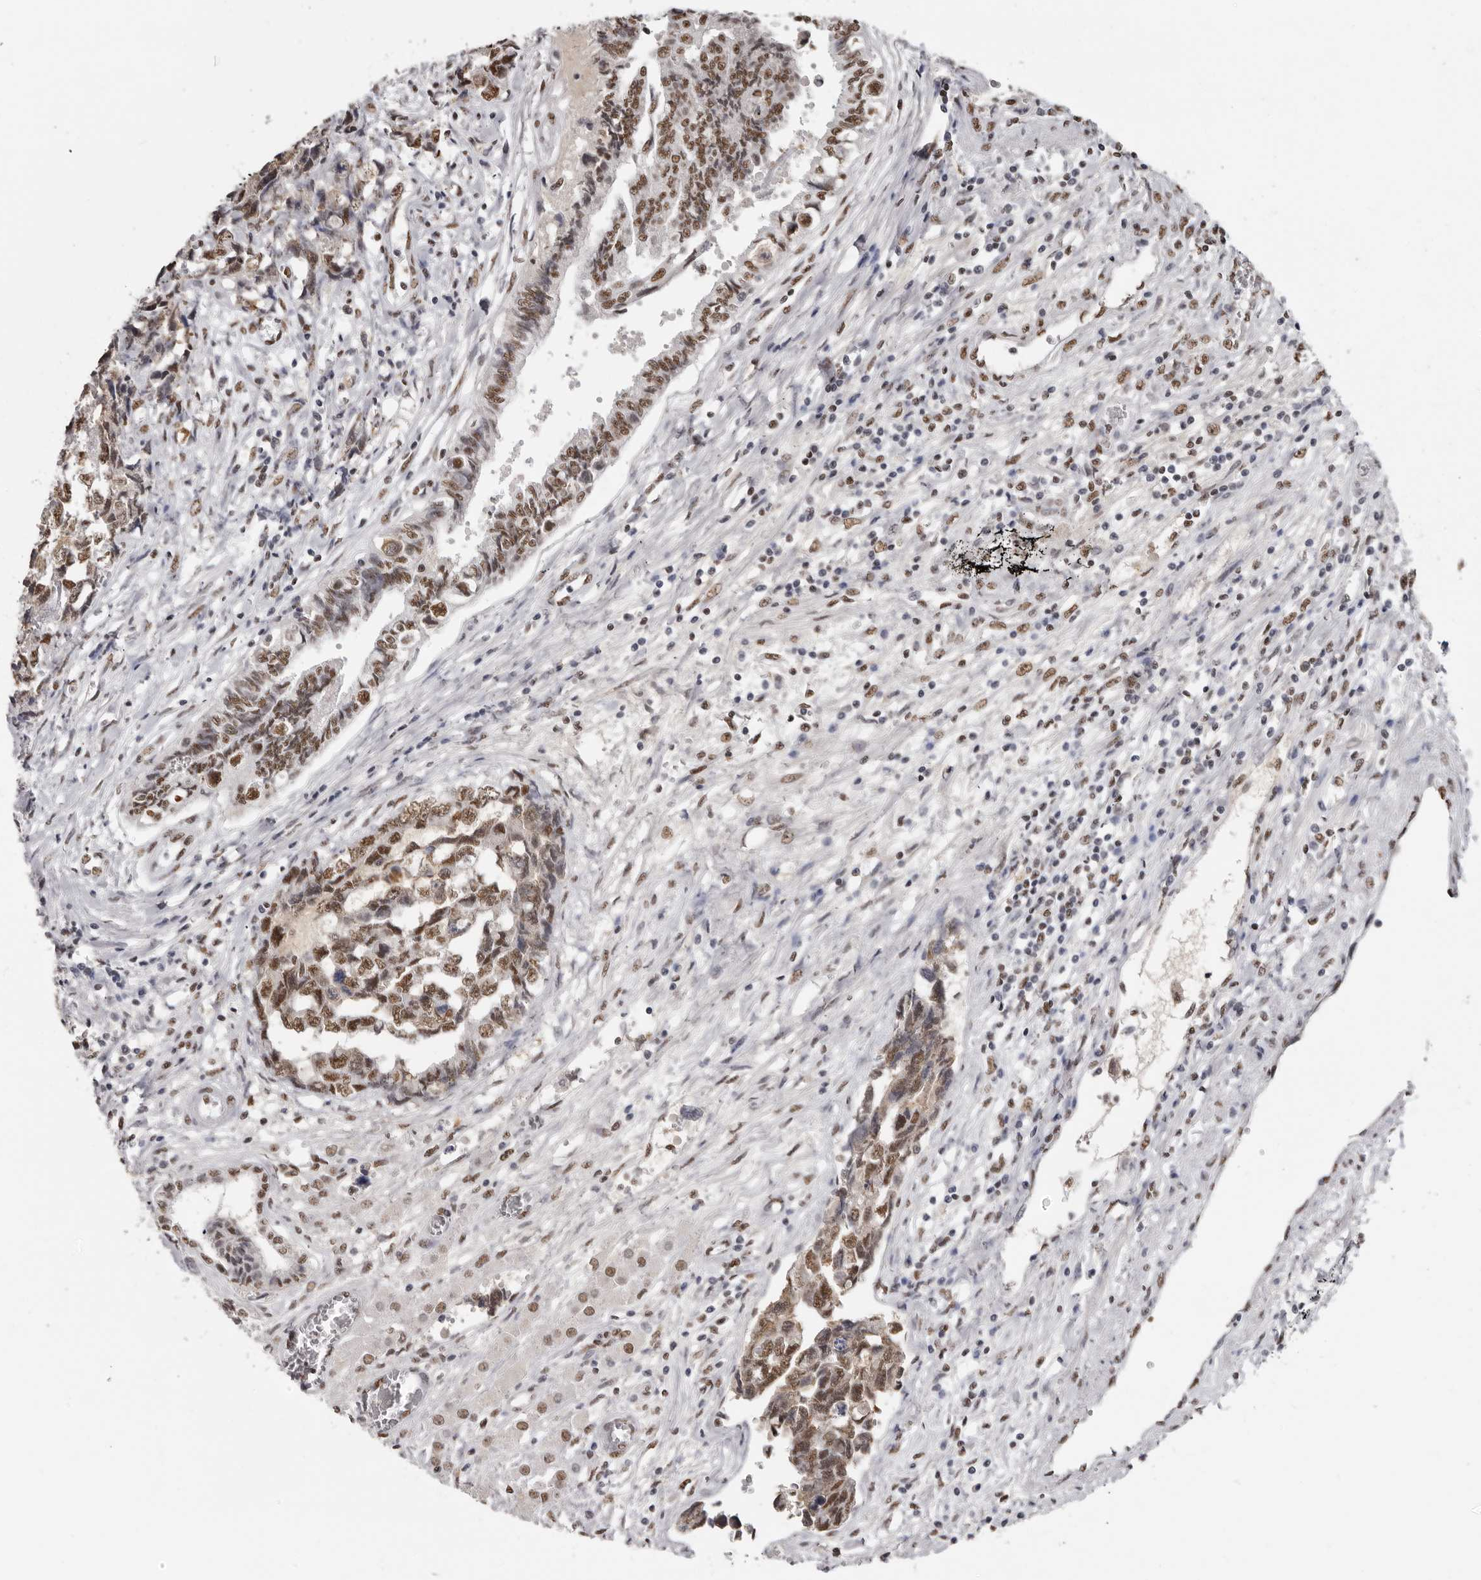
{"staining": {"intensity": "moderate", "quantity": ">75%", "location": "nuclear"}, "tissue": "testis cancer", "cell_type": "Tumor cells", "image_type": "cancer", "snomed": [{"axis": "morphology", "description": "Carcinoma, Embryonal, NOS"}, {"axis": "topography", "description": "Testis"}], "caption": "DAB (3,3'-diaminobenzidine) immunohistochemical staining of testis cancer (embryonal carcinoma) reveals moderate nuclear protein staining in about >75% of tumor cells. The protein of interest is stained brown, and the nuclei are stained in blue (DAB IHC with brightfield microscopy, high magnification).", "gene": "SCAF4", "patient": {"sex": "male", "age": 31}}